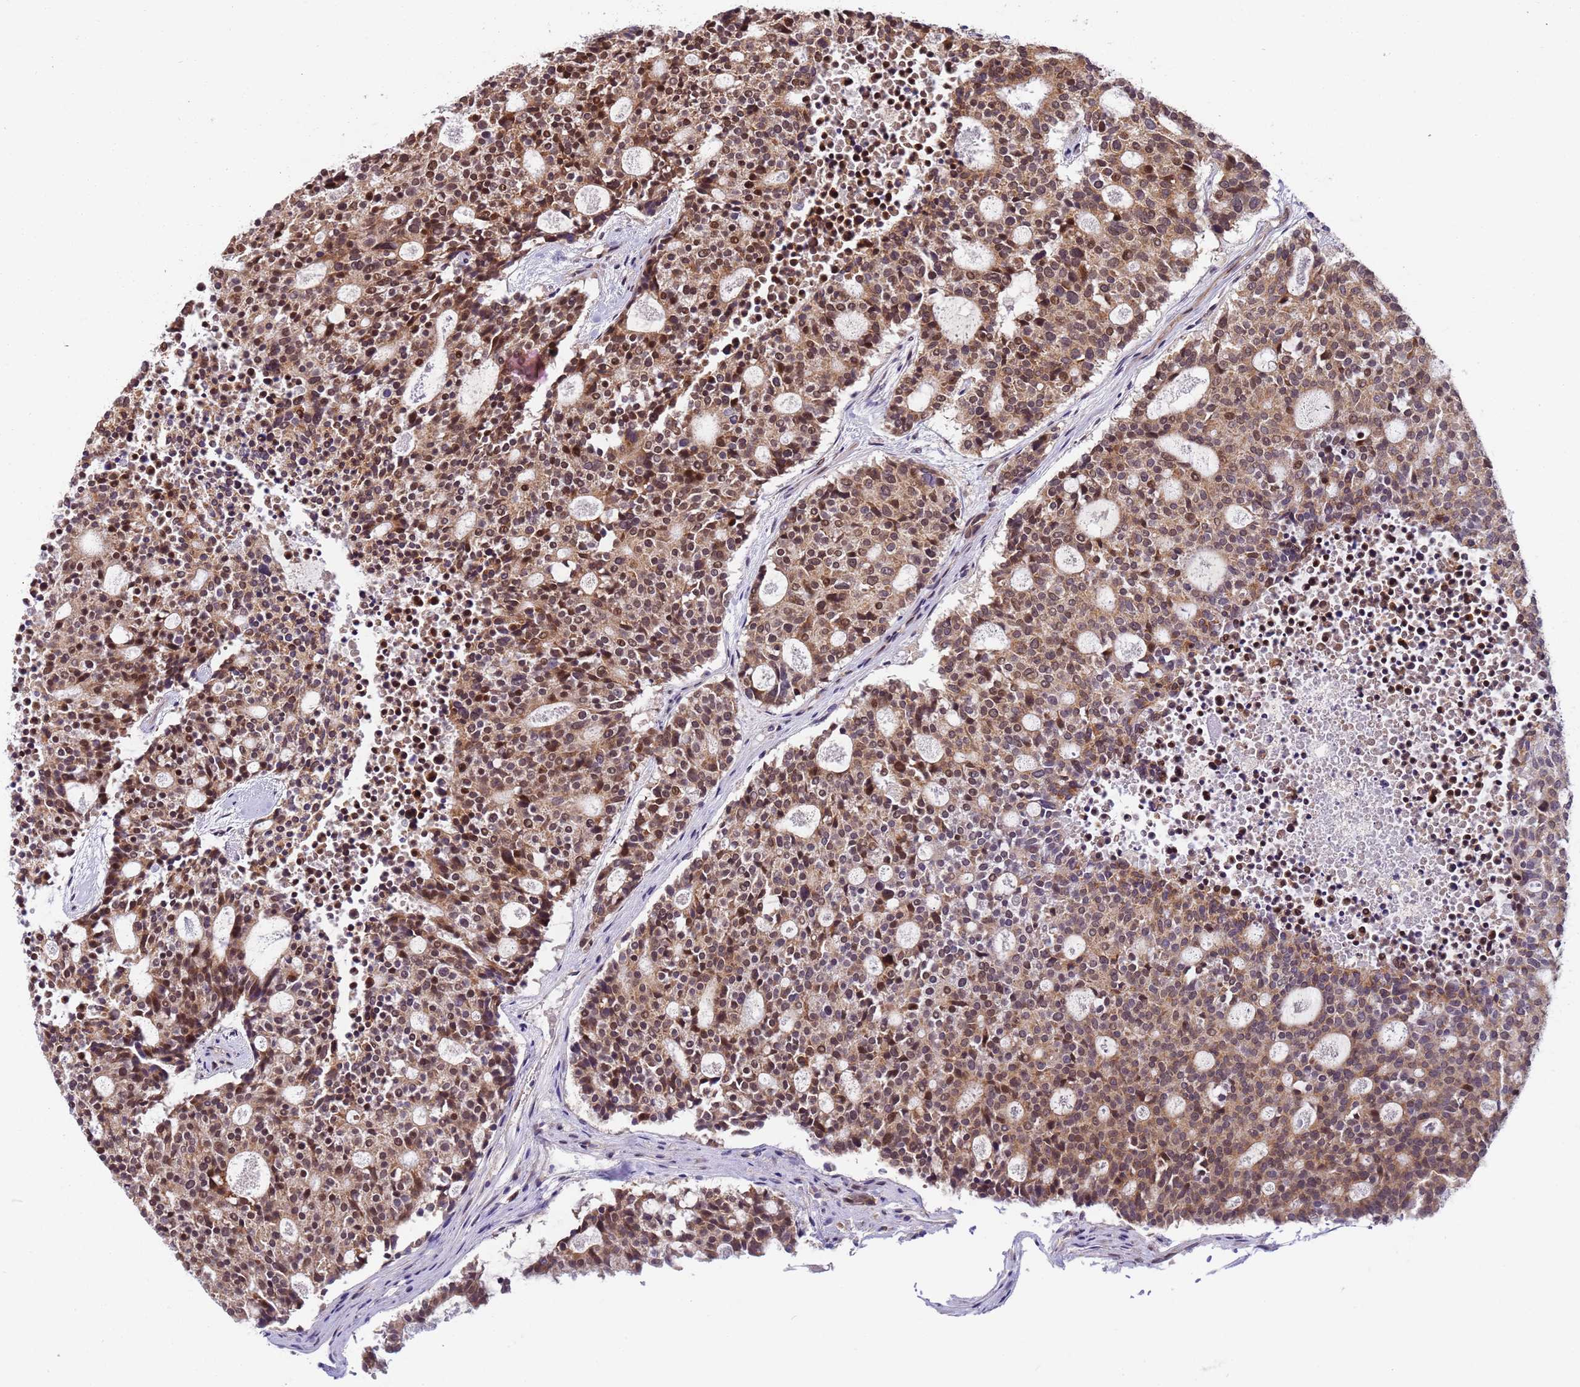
{"staining": {"intensity": "moderate", "quantity": ">75%", "location": "cytoplasmic/membranous,nuclear"}, "tissue": "carcinoid", "cell_type": "Tumor cells", "image_type": "cancer", "snomed": [{"axis": "morphology", "description": "Carcinoid, malignant, NOS"}, {"axis": "topography", "description": "Pancreas"}], "caption": "Immunohistochemistry (DAB (3,3'-diaminobenzidine)) staining of human carcinoid reveals moderate cytoplasmic/membranous and nuclear protein positivity in approximately >75% of tumor cells.", "gene": "RAPGEF3", "patient": {"sex": "female", "age": 54}}